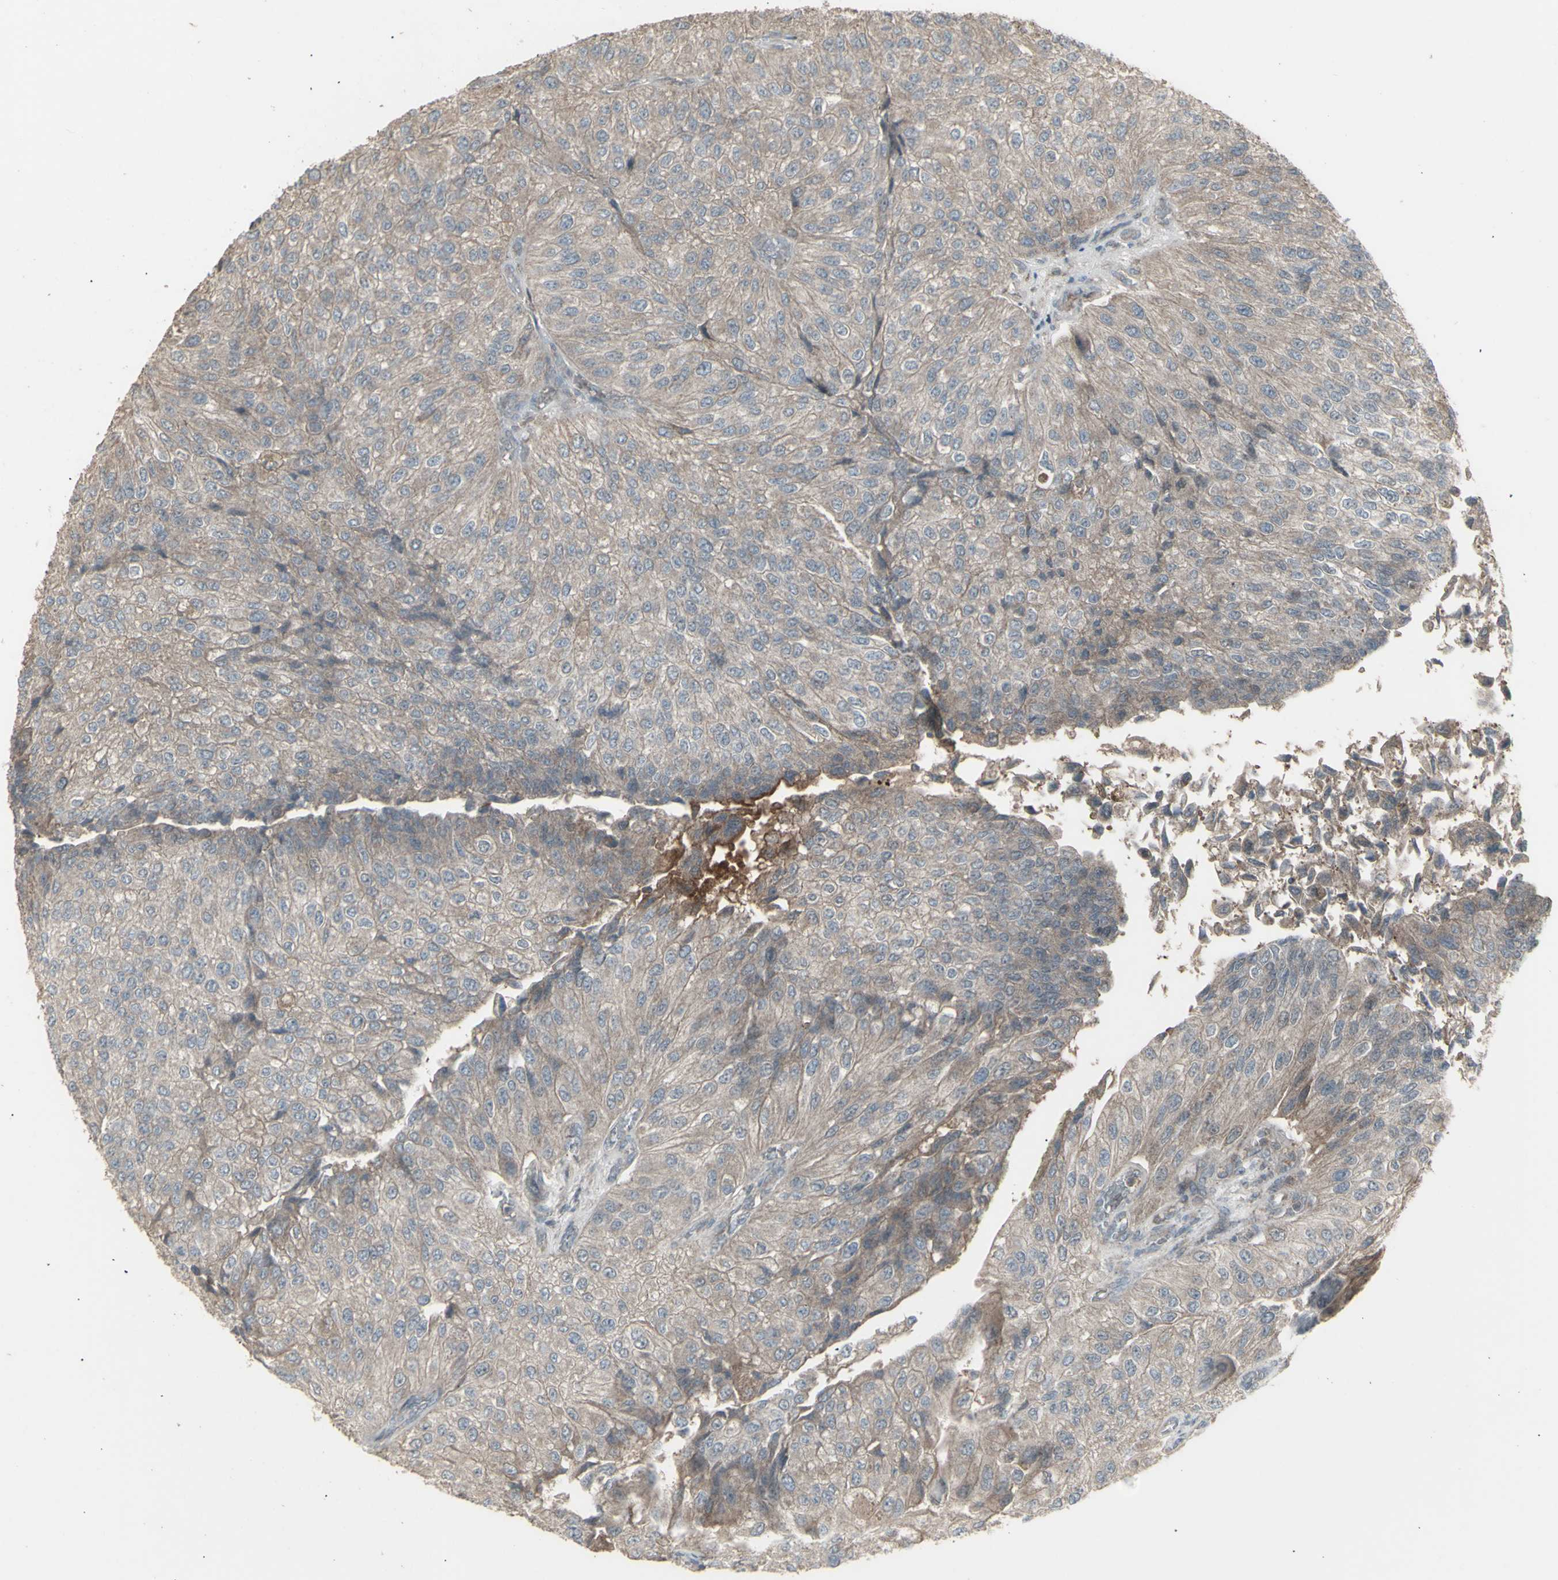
{"staining": {"intensity": "moderate", "quantity": ">75%", "location": "cytoplasmic/membranous"}, "tissue": "urothelial cancer", "cell_type": "Tumor cells", "image_type": "cancer", "snomed": [{"axis": "morphology", "description": "Urothelial carcinoma, High grade"}, {"axis": "topography", "description": "Kidney"}, {"axis": "topography", "description": "Urinary bladder"}], "caption": "Immunohistochemistry of human urothelial carcinoma (high-grade) exhibits medium levels of moderate cytoplasmic/membranous expression in about >75% of tumor cells.", "gene": "RNASEL", "patient": {"sex": "male", "age": 77}}